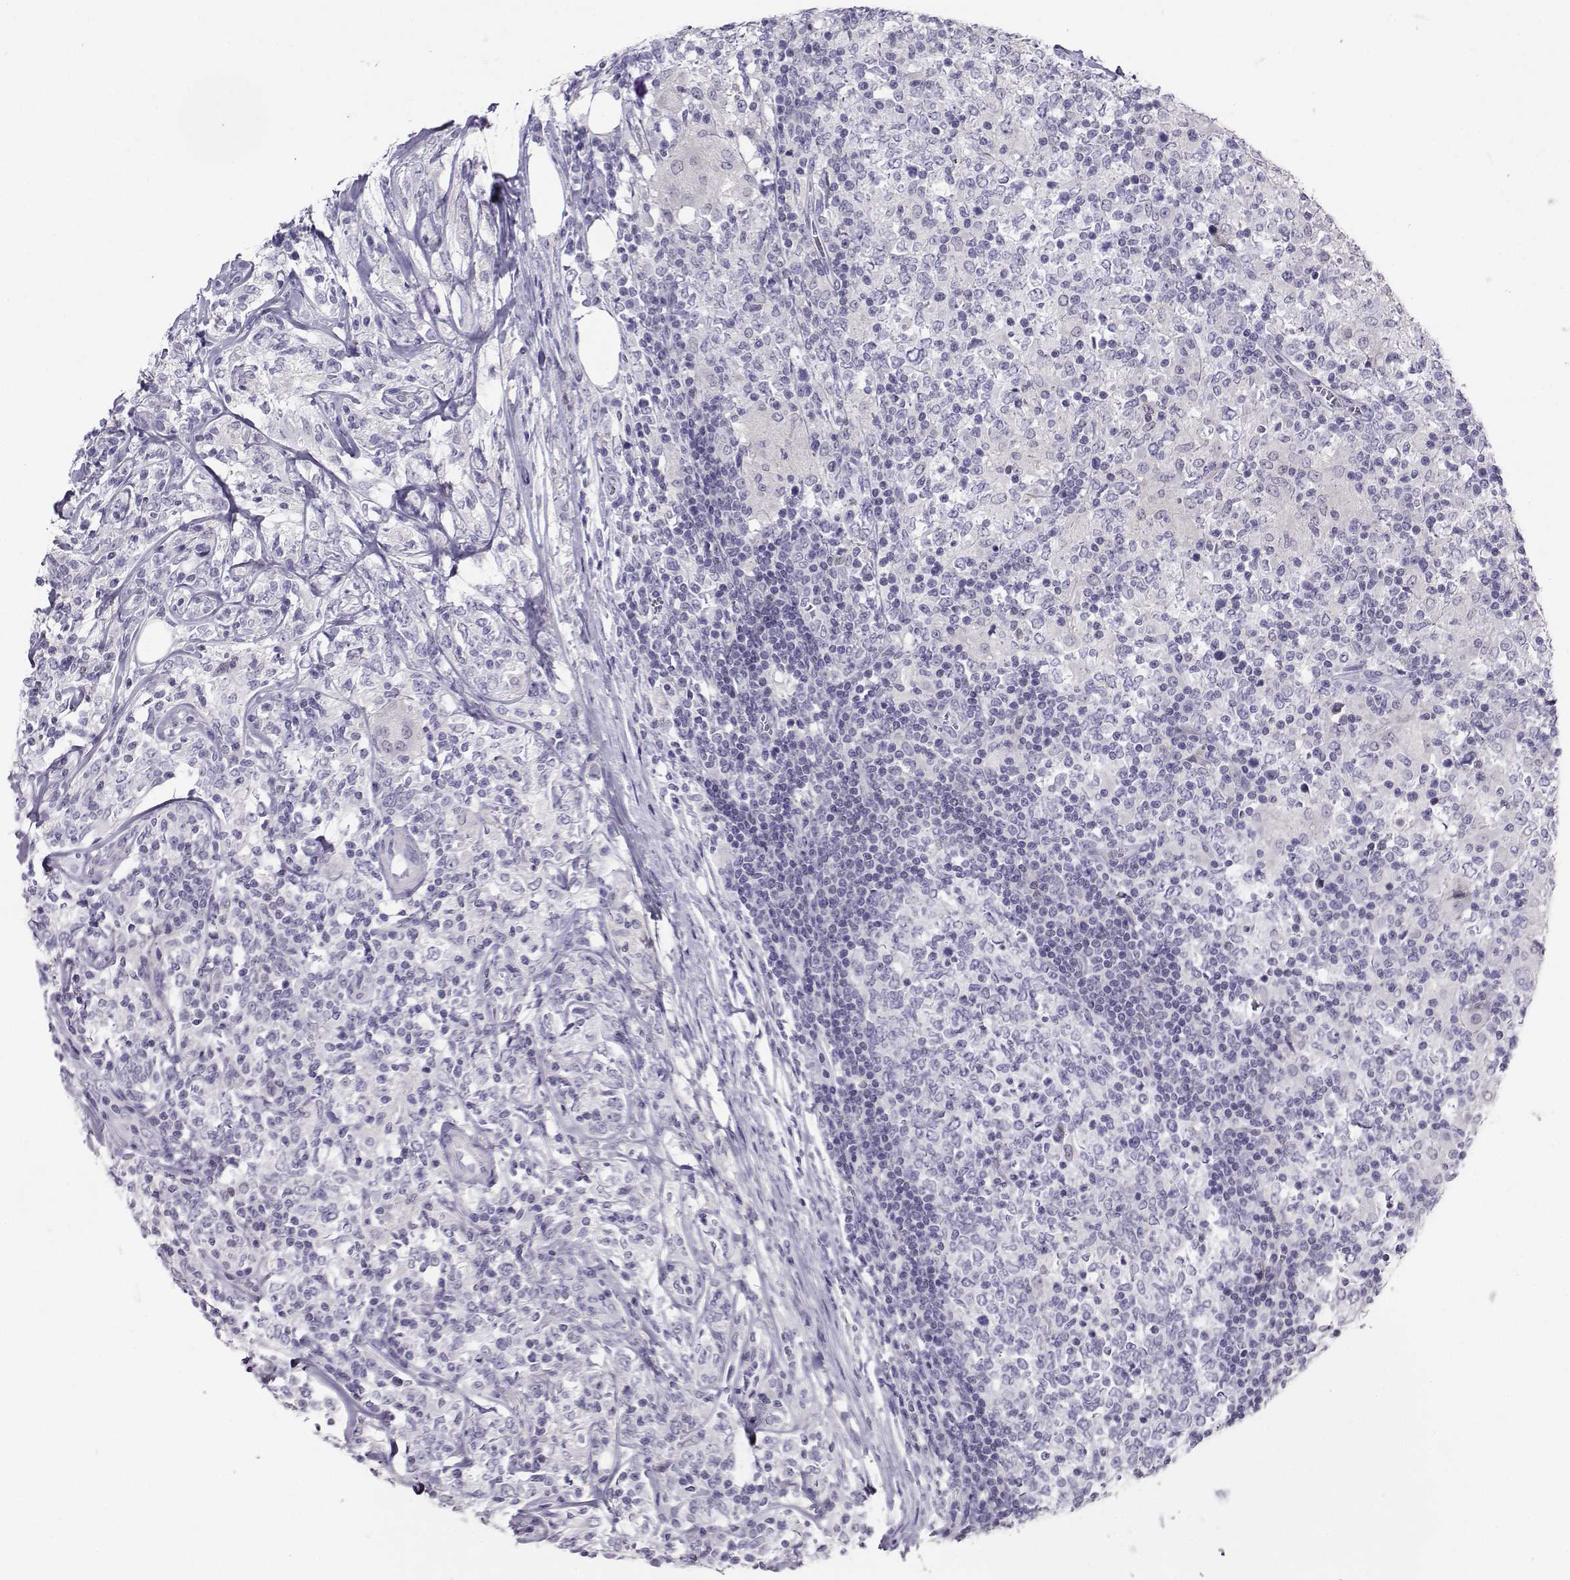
{"staining": {"intensity": "negative", "quantity": "none", "location": "none"}, "tissue": "lymphoma", "cell_type": "Tumor cells", "image_type": "cancer", "snomed": [{"axis": "morphology", "description": "Malignant lymphoma, non-Hodgkin's type, High grade"}, {"axis": "topography", "description": "Lymph node"}], "caption": "Immunohistochemistry (IHC) of malignant lymphoma, non-Hodgkin's type (high-grade) displays no staining in tumor cells.", "gene": "PGK1", "patient": {"sex": "female", "age": 84}}